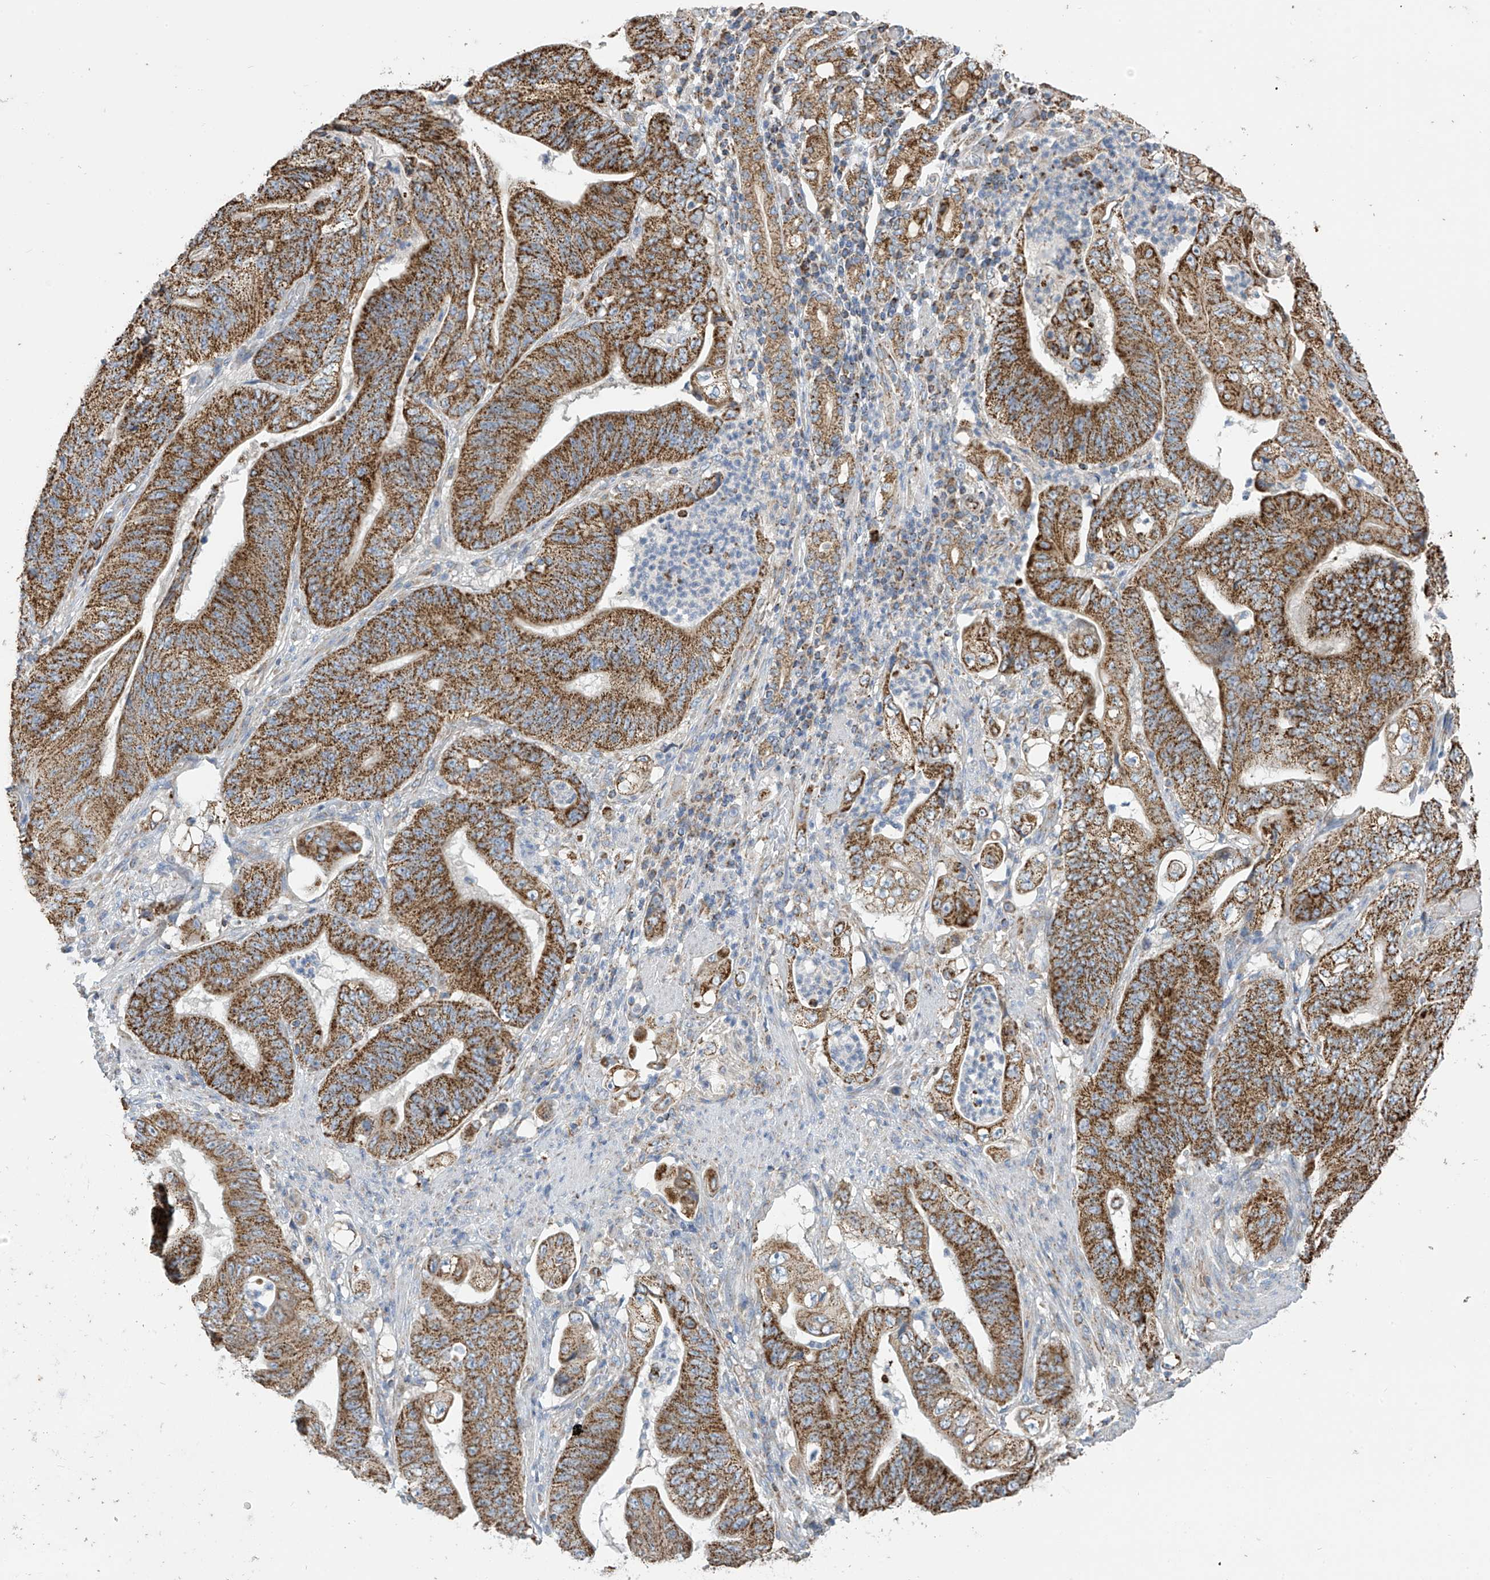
{"staining": {"intensity": "strong", "quantity": ">75%", "location": "cytoplasmic/membranous"}, "tissue": "stomach cancer", "cell_type": "Tumor cells", "image_type": "cancer", "snomed": [{"axis": "morphology", "description": "Adenocarcinoma, NOS"}, {"axis": "topography", "description": "Stomach"}], "caption": "Stomach adenocarcinoma stained with immunohistochemistry (IHC) displays strong cytoplasmic/membranous staining in approximately >75% of tumor cells. The staining was performed using DAB to visualize the protein expression in brown, while the nuclei were stained in blue with hematoxylin (Magnification: 20x).", "gene": "PNPT1", "patient": {"sex": "female", "age": 73}}